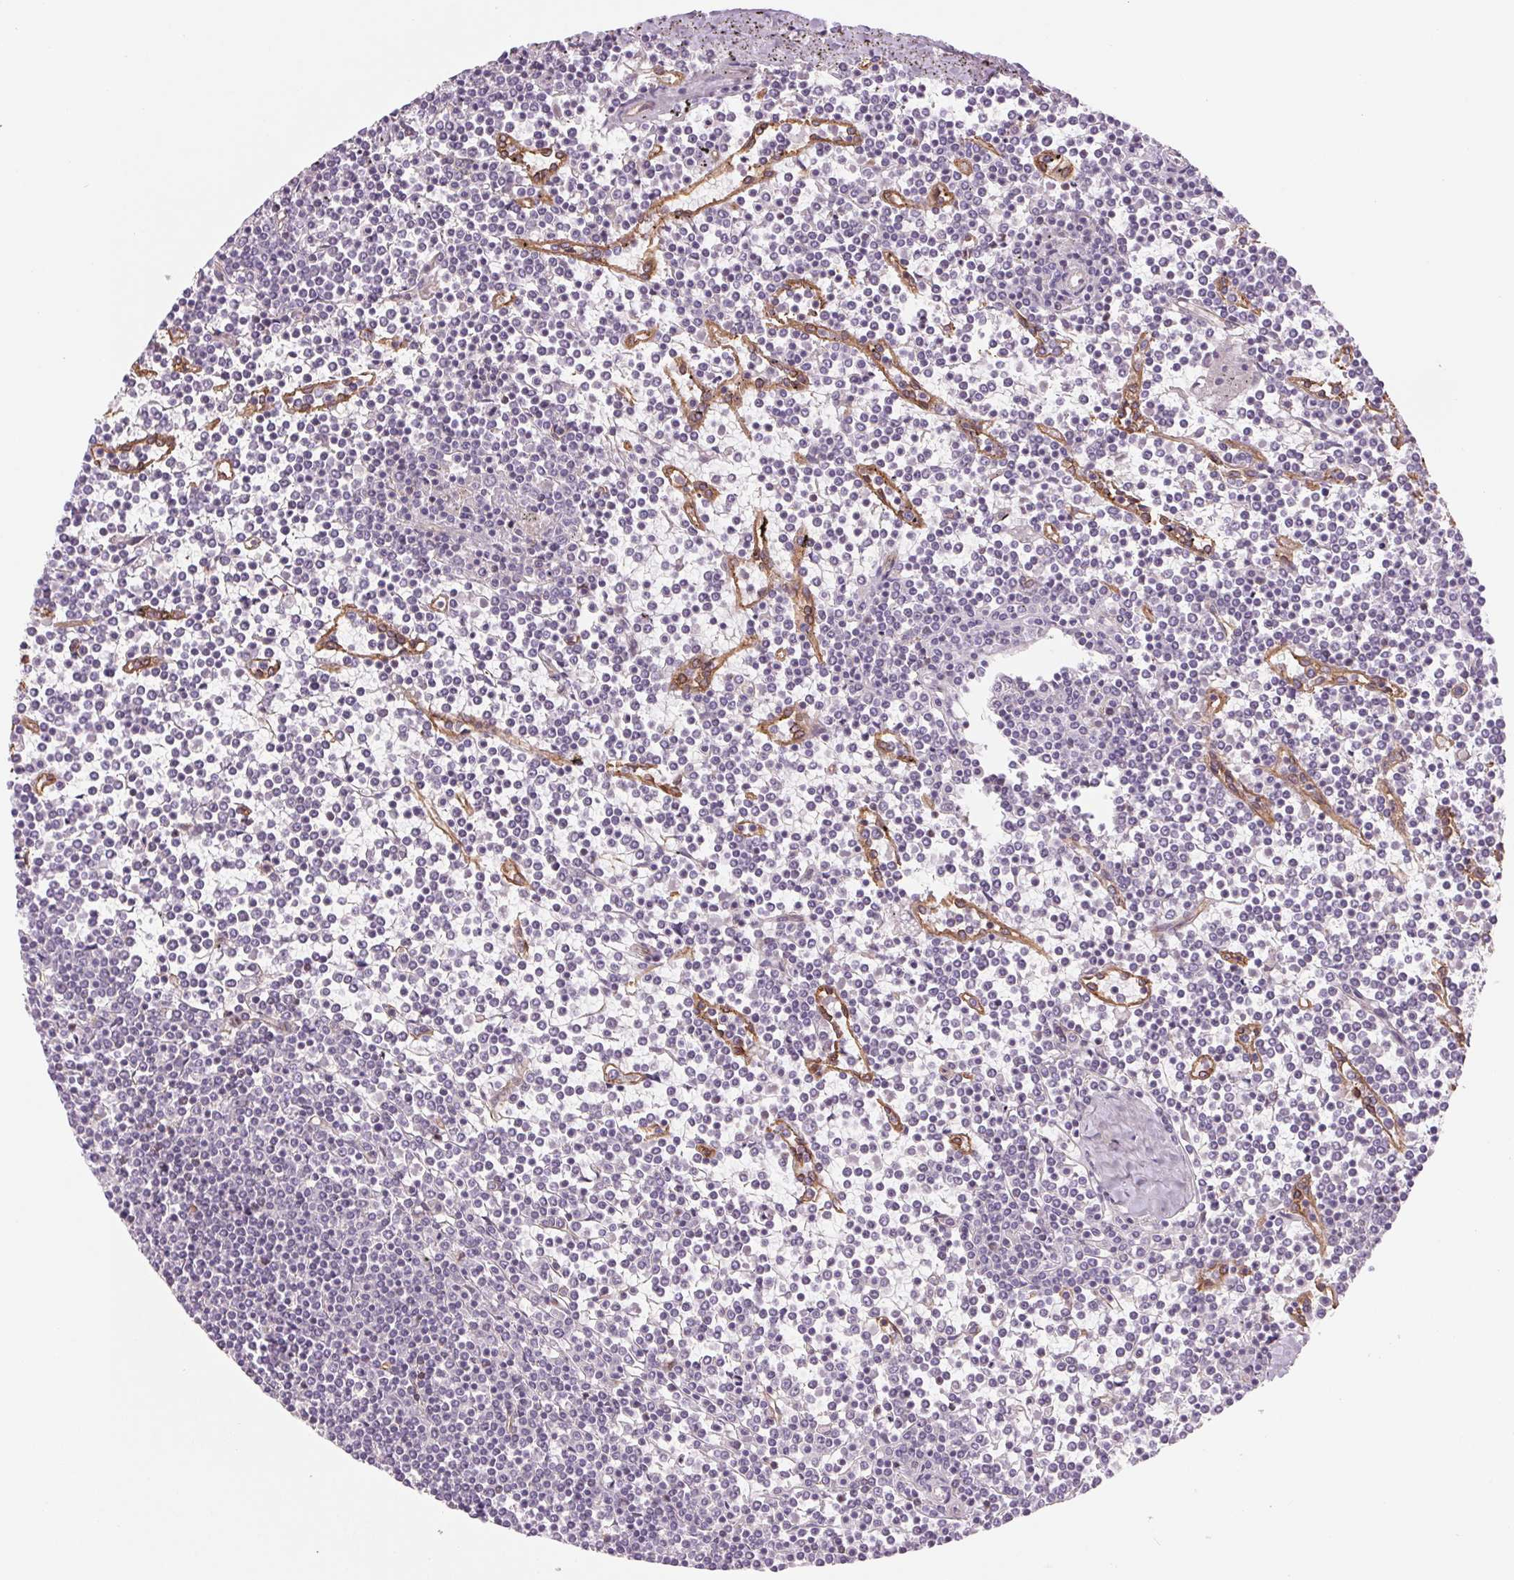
{"staining": {"intensity": "negative", "quantity": "none", "location": "none"}, "tissue": "lymphoma", "cell_type": "Tumor cells", "image_type": "cancer", "snomed": [{"axis": "morphology", "description": "Malignant lymphoma, non-Hodgkin's type, Low grade"}, {"axis": "topography", "description": "Spleen"}], "caption": "DAB (3,3'-diaminobenzidine) immunohistochemical staining of human lymphoma reveals no significant positivity in tumor cells.", "gene": "ANKRD13B", "patient": {"sex": "female", "age": 19}}